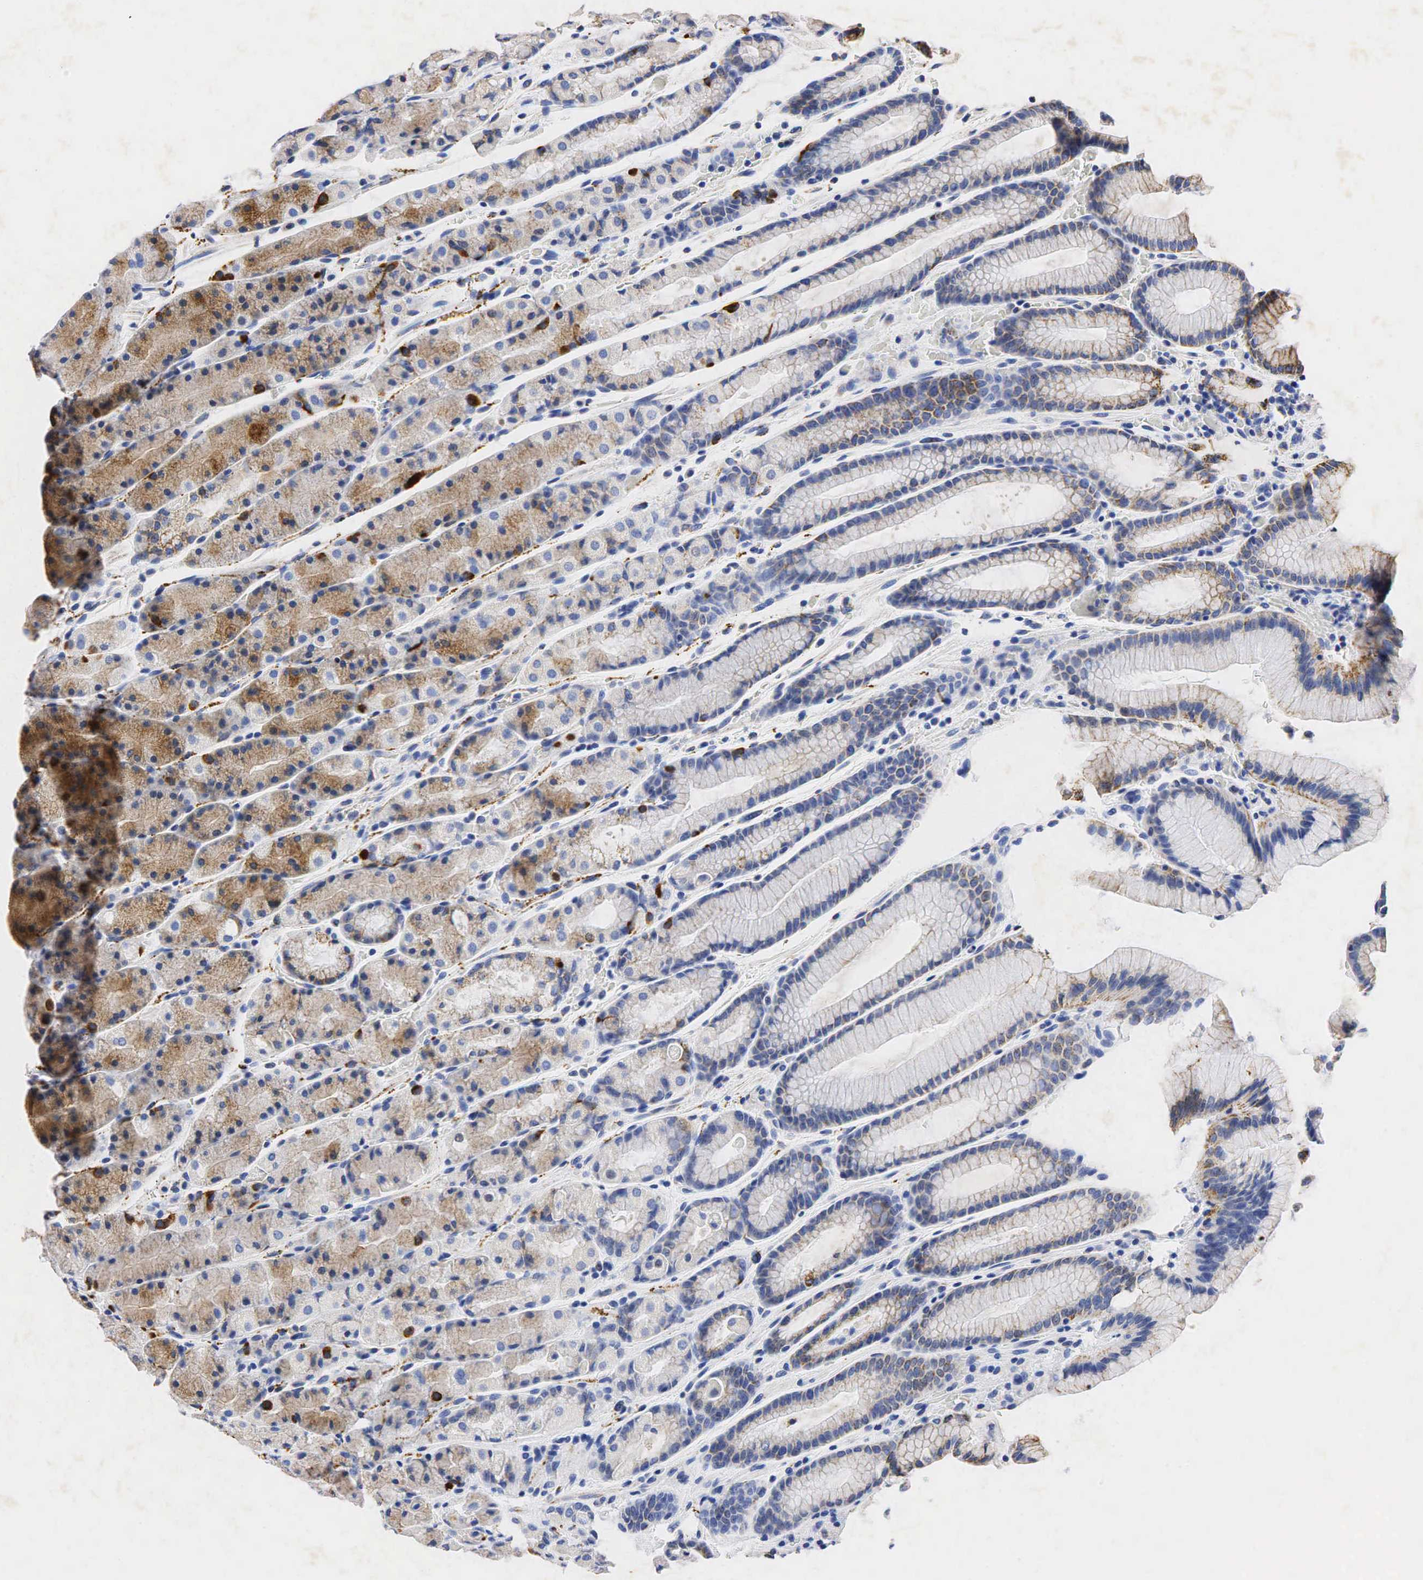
{"staining": {"intensity": "moderate", "quantity": "25%-75%", "location": "cytoplasmic/membranous"}, "tissue": "stomach", "cell_type": "Glandular cells", "image_type": "normal", "snomed": [{"axis": "morphology", "description": "Normal tissue, NOS"}, {"axis": "topography", "description": "Stomach, upper"}], "caption": "Approximately 25%-75% of glandular cells in benign stomach display moderate cytoplasmic/membranous protein staining as visualized by brown immunohistochemical staining.", "gene": "SYP", "patient": {"sex": "male", "age": 72}}